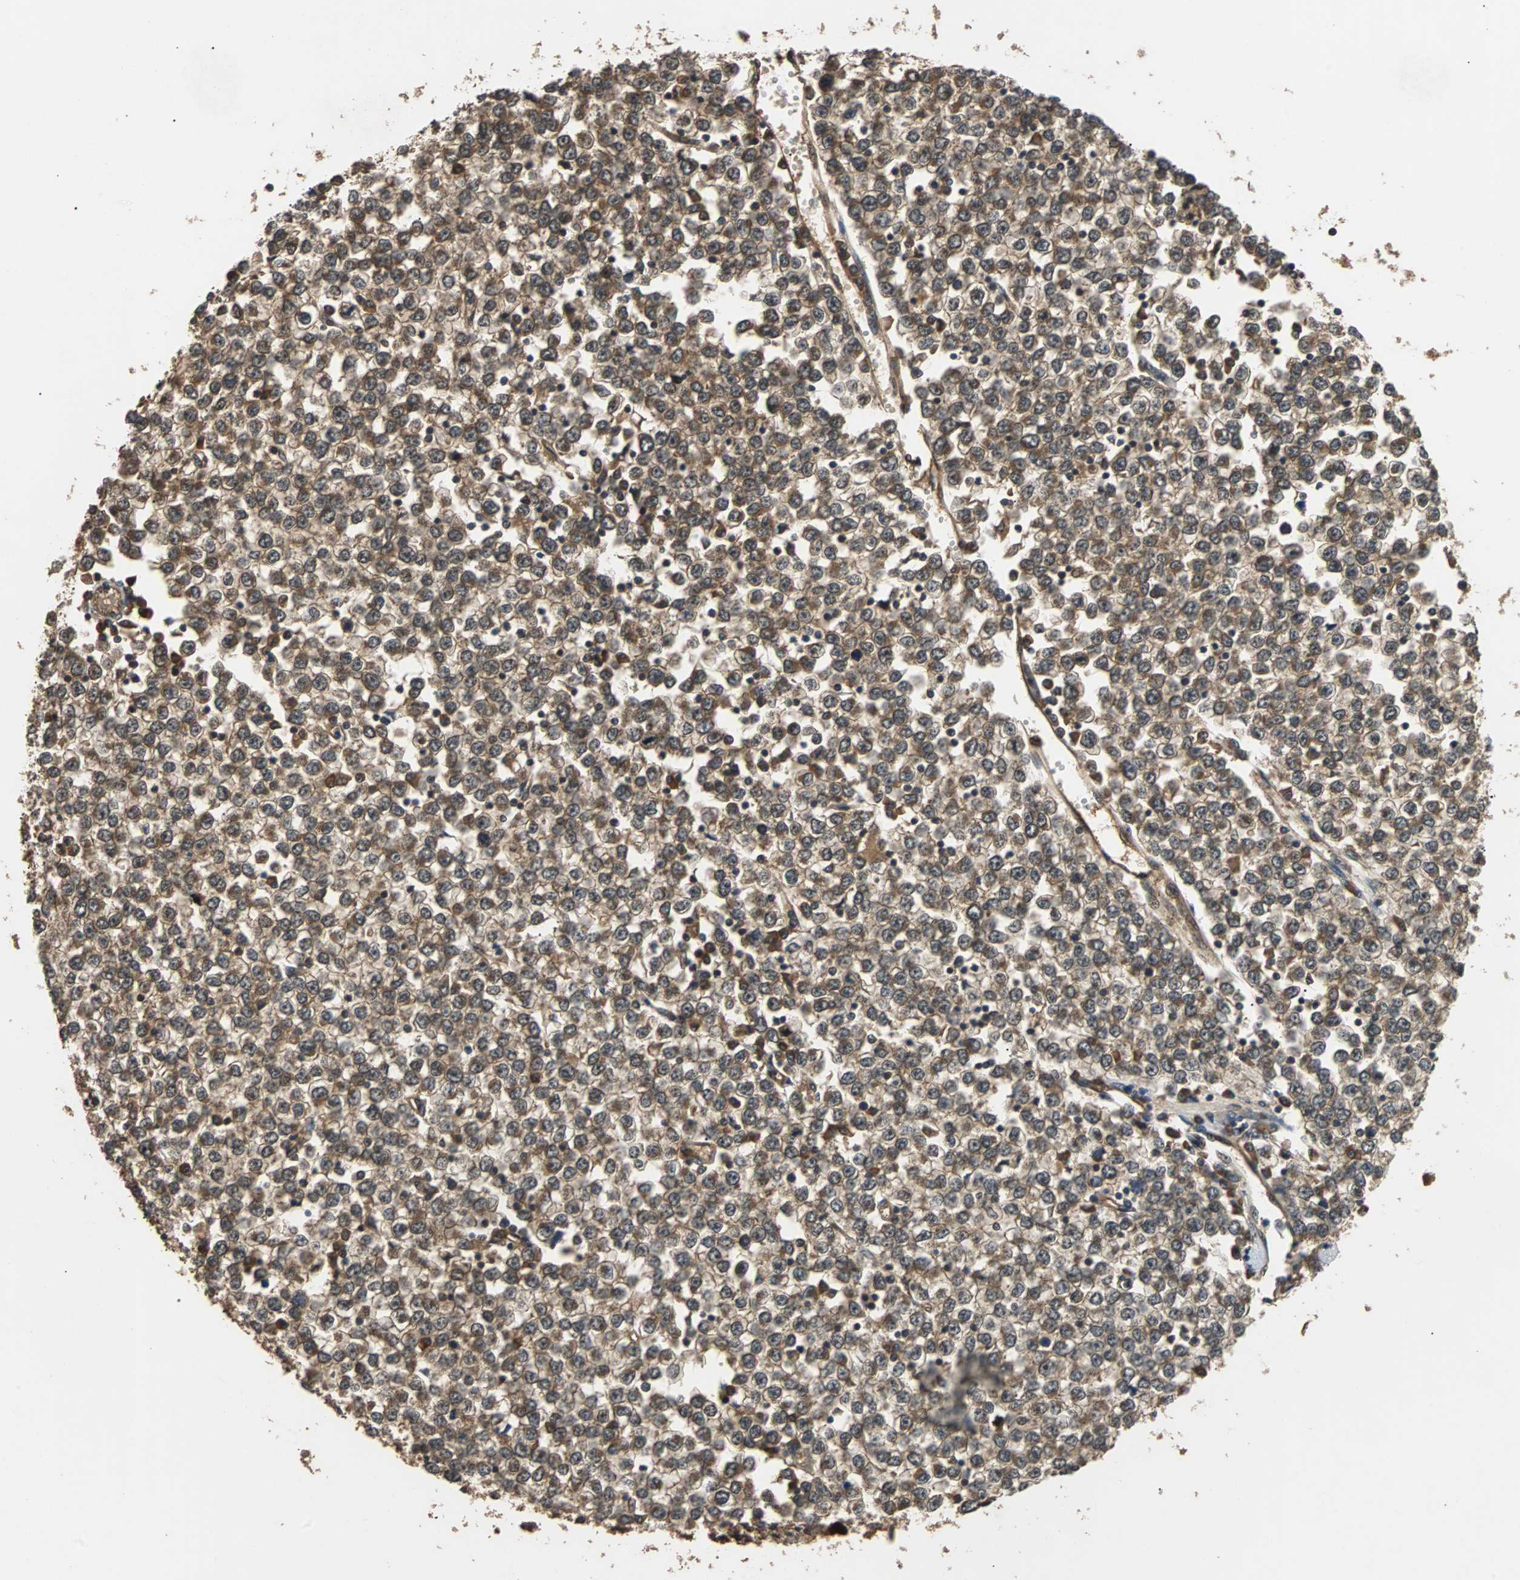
{"staining": {"intensity": "moderate", "quantity": ">75%", "location": "cytoplasmic/membranous,nuclear"}, "tissue": "testis cancer", "cell_type": "Tumor cells", "image_type": "cancer", "snomed": [{"axis": "morphology", "description": "Seminoma, NOS"}, {"axis": "topography", "description": "Testis"}], "caption": "Immunohistochemical staining of seminoma (testis) displays medium levels of moderate cytoplasmic/membranous and nuclear protein positivity in approximately >75% of tumor cells.", "gene": "PRDX6", "patient": {"sex": "male", "age": 65}}